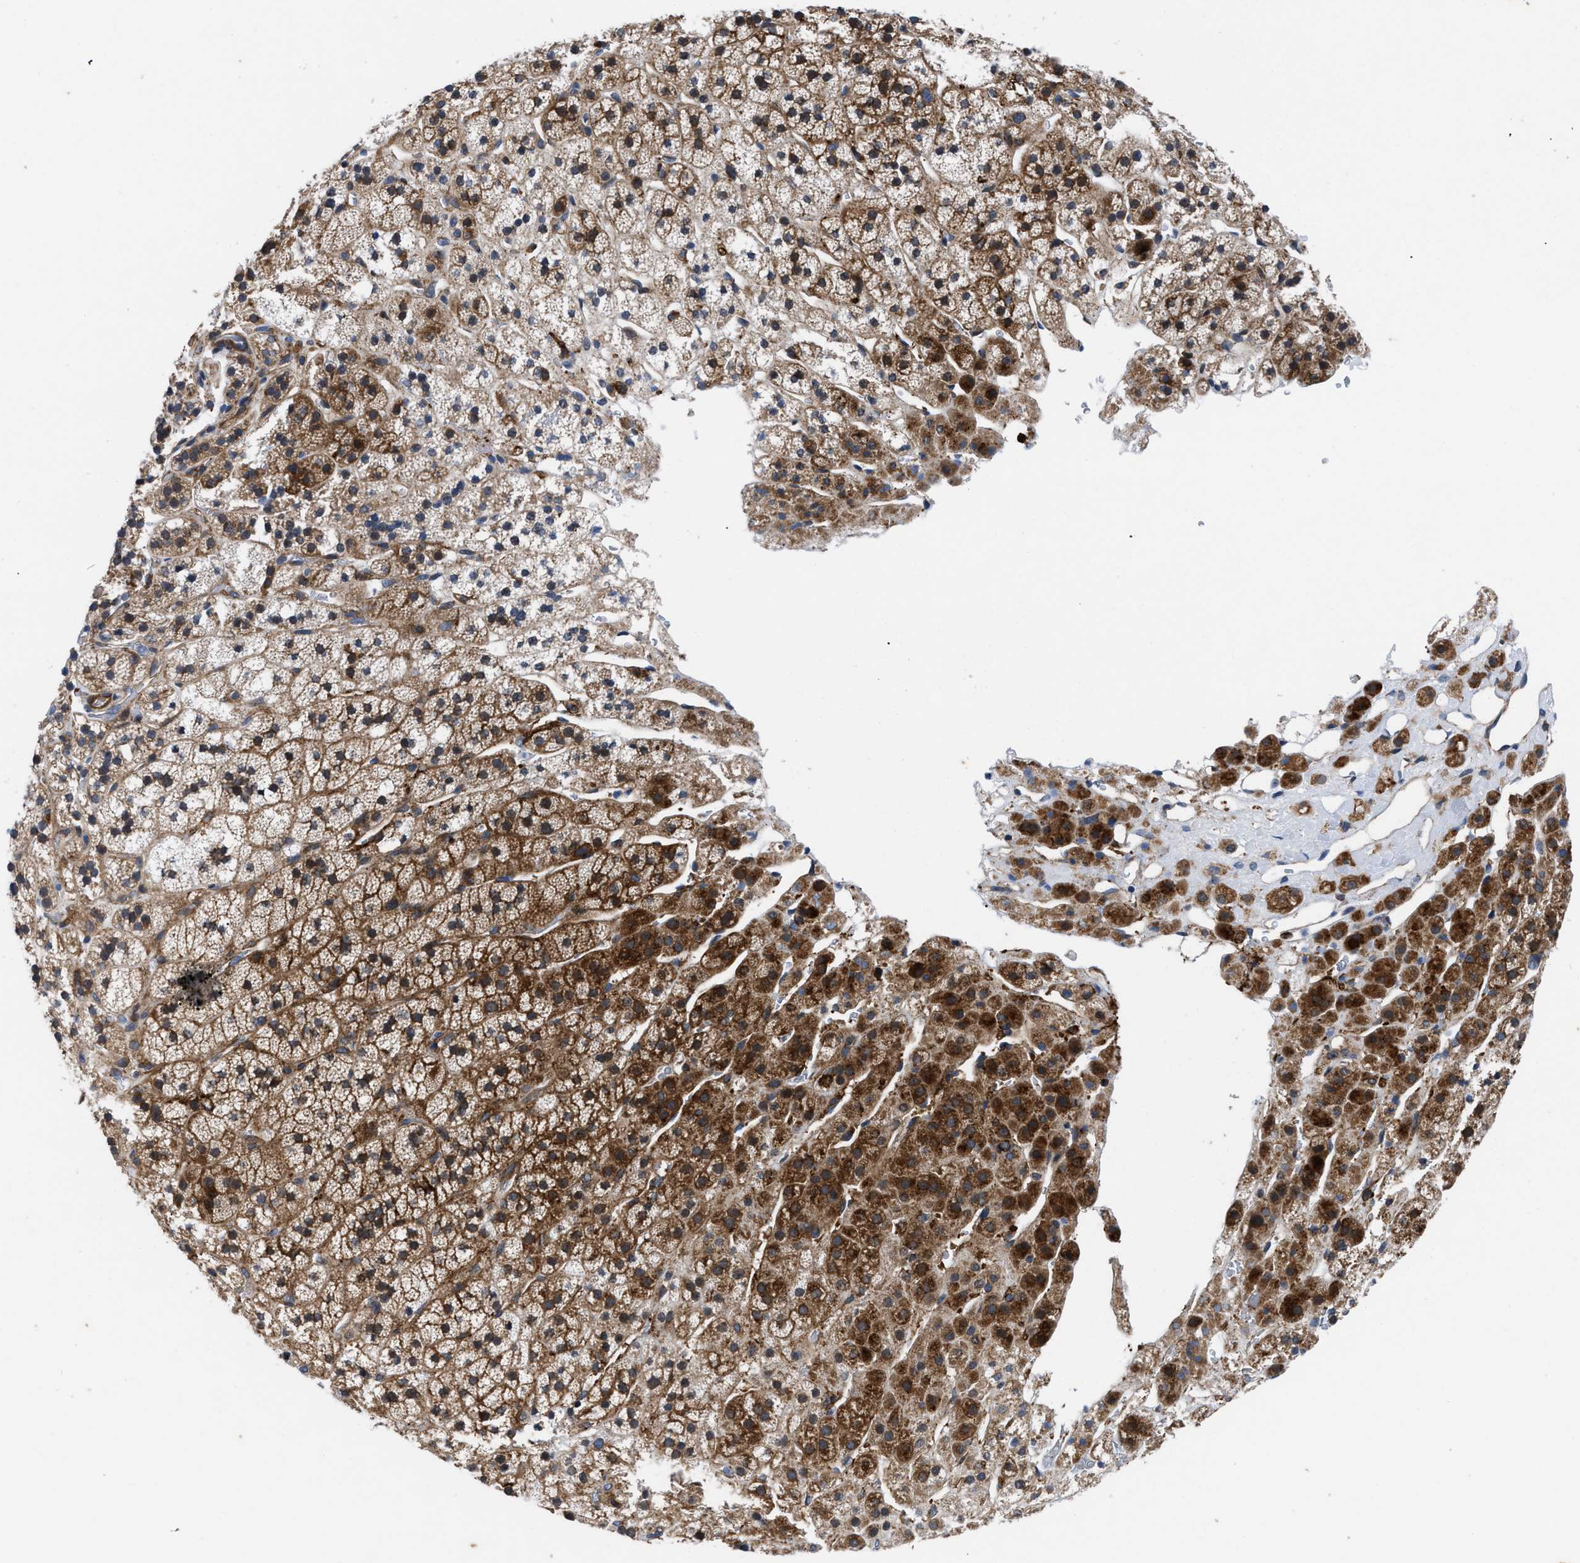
{"staining": {"intensity": "moderate", "quantity": ">75%", "location": "cytoplasmic/membranous"}, "tissue": "adrenal gland", "cell_type": "Glandular cells", "image_type": "normal", "snomed": [{"axis": "morphology", "description": "Normal tissue, NOS"}, {"axis": "topography", "description": "Adrenal gland"}], "caption": "Normal adrenal gland exhibits moderate cytoplasmic/membranous expression in about >75% of glandular cells The staining is performed using DAB brown chromogen to label protein expression. The nuclei are counter-stained blue using hematoxylin..", "gene": "SPAST", "patient": {"sex": "male", "age": 56}}